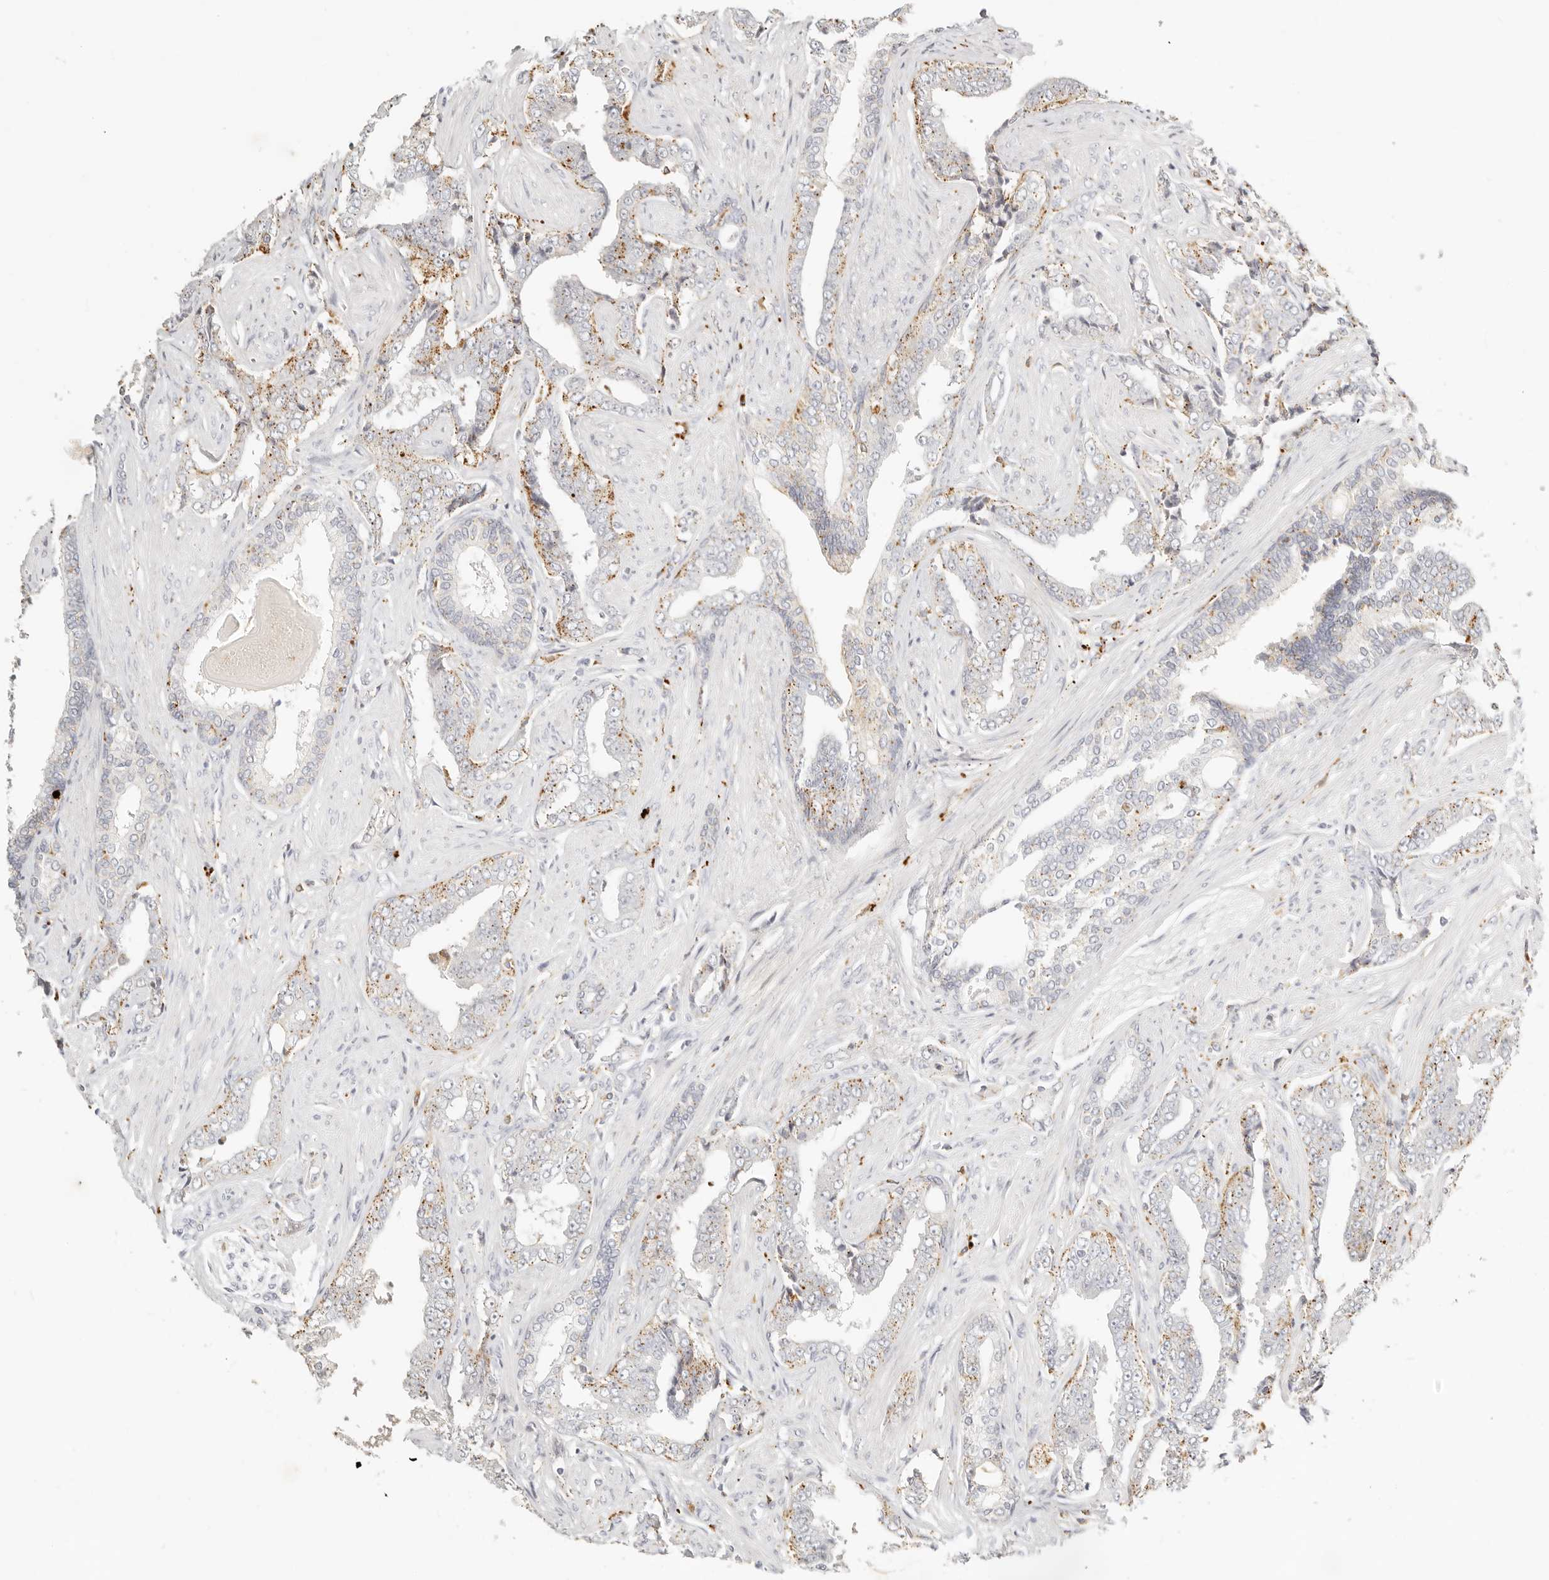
{"staining": {"intensity": "moderate", "quantity": "<25%", "location": "cytoplasmic/membranous"}, "tissue": "prostate cancer", "cell_type": "Tumor cells", "image_type": "cancer", "snomed": [{"axis": "morphology", "description": "Adenocarcinoma, High grade"}, {"axis": "topography", "description": "Prostate"}], "caption": "DAB (3,3'-diaminobenzidine) immunohistochemical staining of human prostate cancer exhibits moderate cytoplasmic/membranous protein positivity in approximately <25% of tumor cells.", "gene": "RNASET2", "patient": {"sex": "male", "age": 71}}